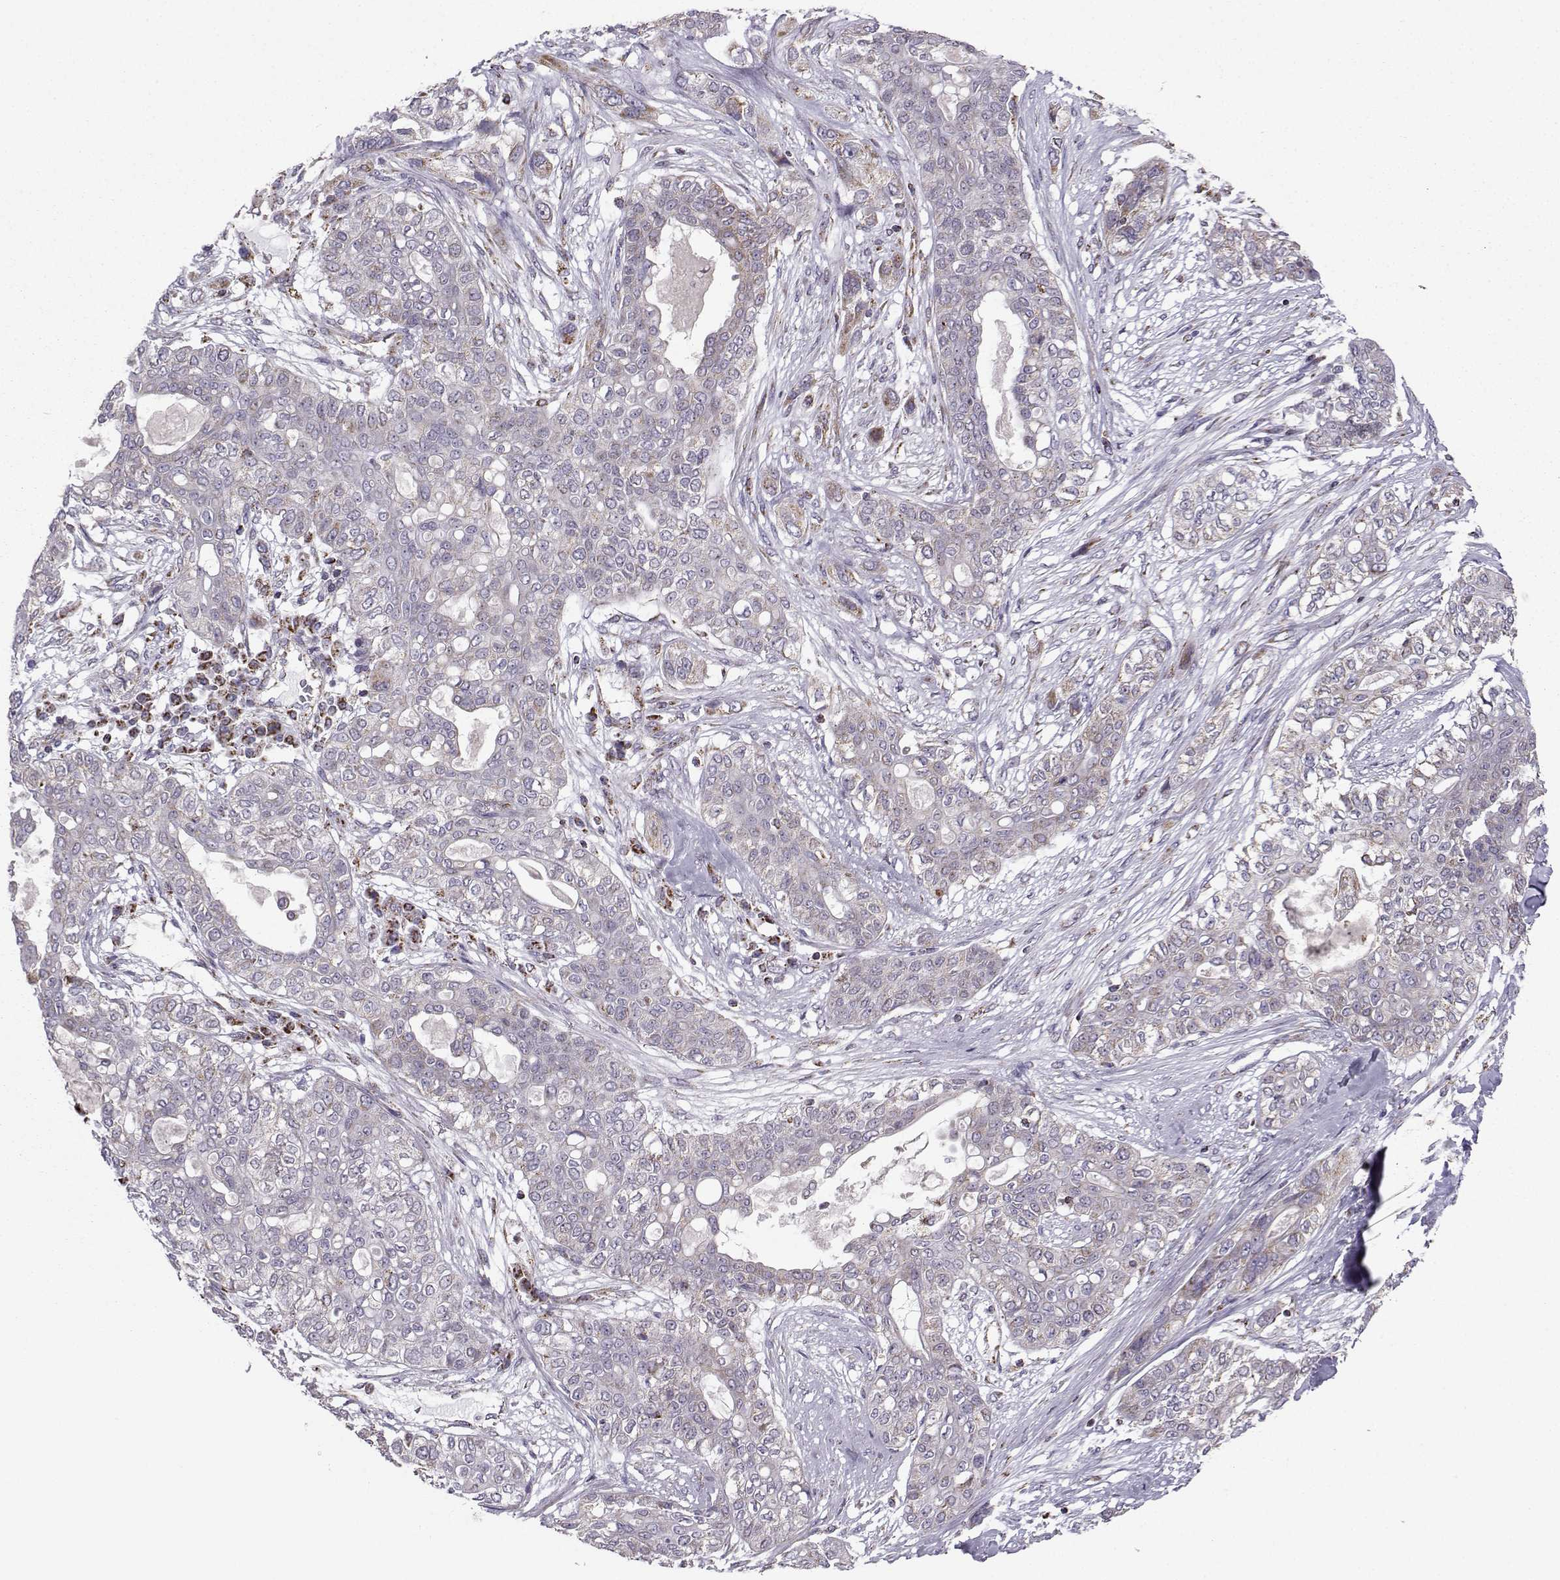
{"staining": {"intensity": "weak", "quantity": "<25%", "location": "cytoplasmic/membranous"}, "tissue": "lung cancer", "cell_type": "Tumor cells", "image_type": "cancer", "snomed": [{"axis": "morphology", "description": "Squamous cell carcinoma, NOS"}, {"axis": "topography", "description": "Lung"}], "caption": "Immunohistochemistry (IHC) of human lung squamous cell carcinoma displays no positivity in tumor cells.", "gene": "NECAB3", "patient": {"sex": "female", "age": 70}}